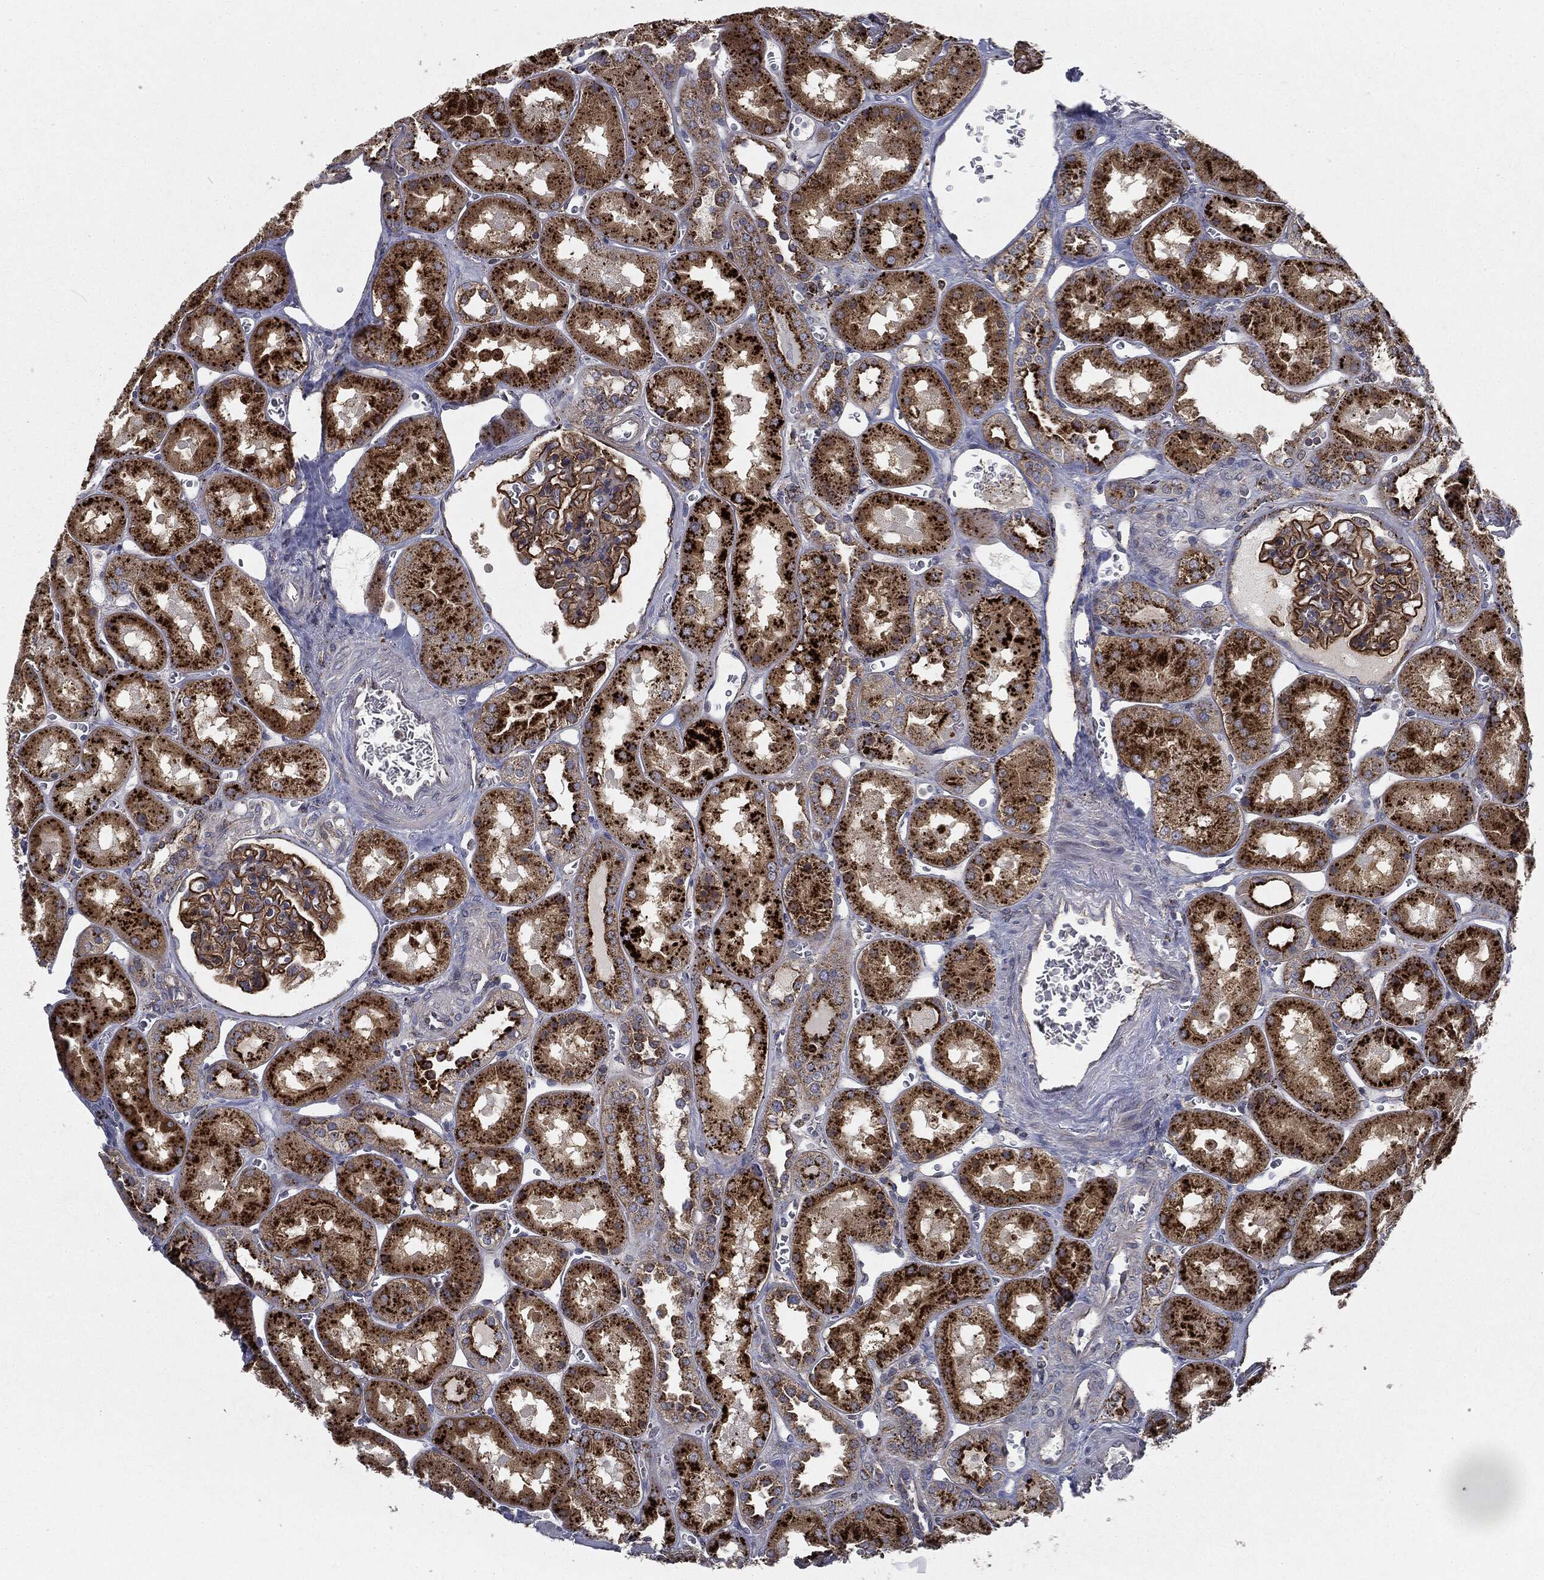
{"staining": {"intensity": "strong", "quantity": ">75%", "location": "cytoplasmic/membranous"}, "tissue": "kidney", "cell_type": "Cells in glomeruli", "image_type": "normal", "snomed": [{"axis": "morphology", "description": "Normal tissue, NOS"}, {"axis": "topography", "description": "Kidney"}], "caption": "Immunohistochemistry (IHC) staining of benign kidney, which shows high levels of strong cytoplasmic/membranous positivity in about >75% of cells in glomeruli indicating strong cytoplasmic/membranous protein staining. The staining was performed using DAB (3,3'-diaminobenzidine) (brown) for protein detection and nuclei were counterstained in hematoxylin (blue).", "gene": "CTSA", "patient": {"sex": "male", "age": 73}}